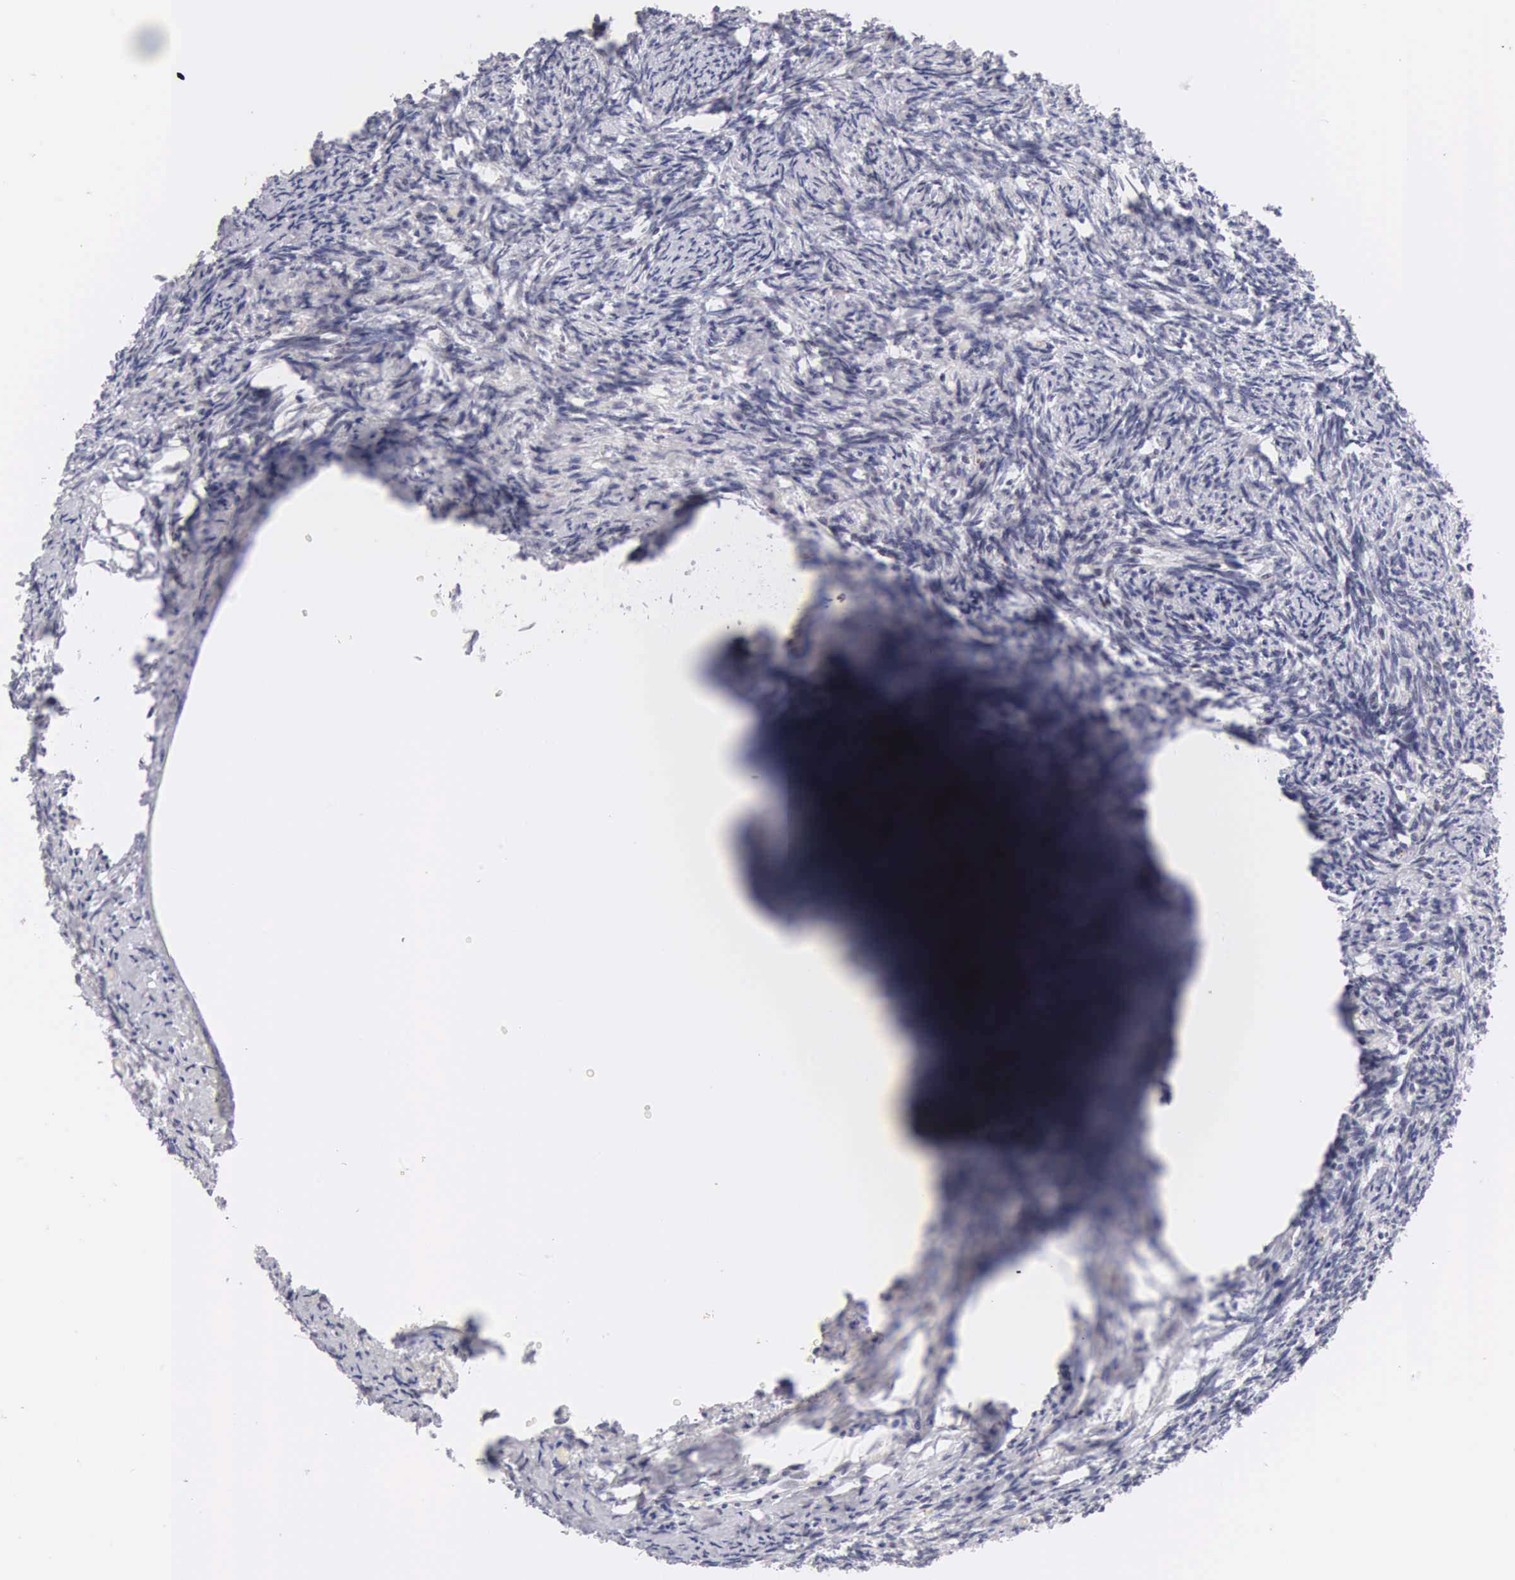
{"staining": {"intensity": "negative", "quantity": "none", "location": "none"}, "tissue": "ovary", "cell_type": "Follicle cells", "image_type": "normal", "snomed": [{"axis": "morphology", "description": "Normal tissue, NOS"}, {"axis": "topography", "description": "Ovary"}], "caption": "Protein analysis of unremarkable ovary reveals no significant expression in follicle cells.", "gene": "FAM47A", "patient": {"sex": "female", "age": 54}}